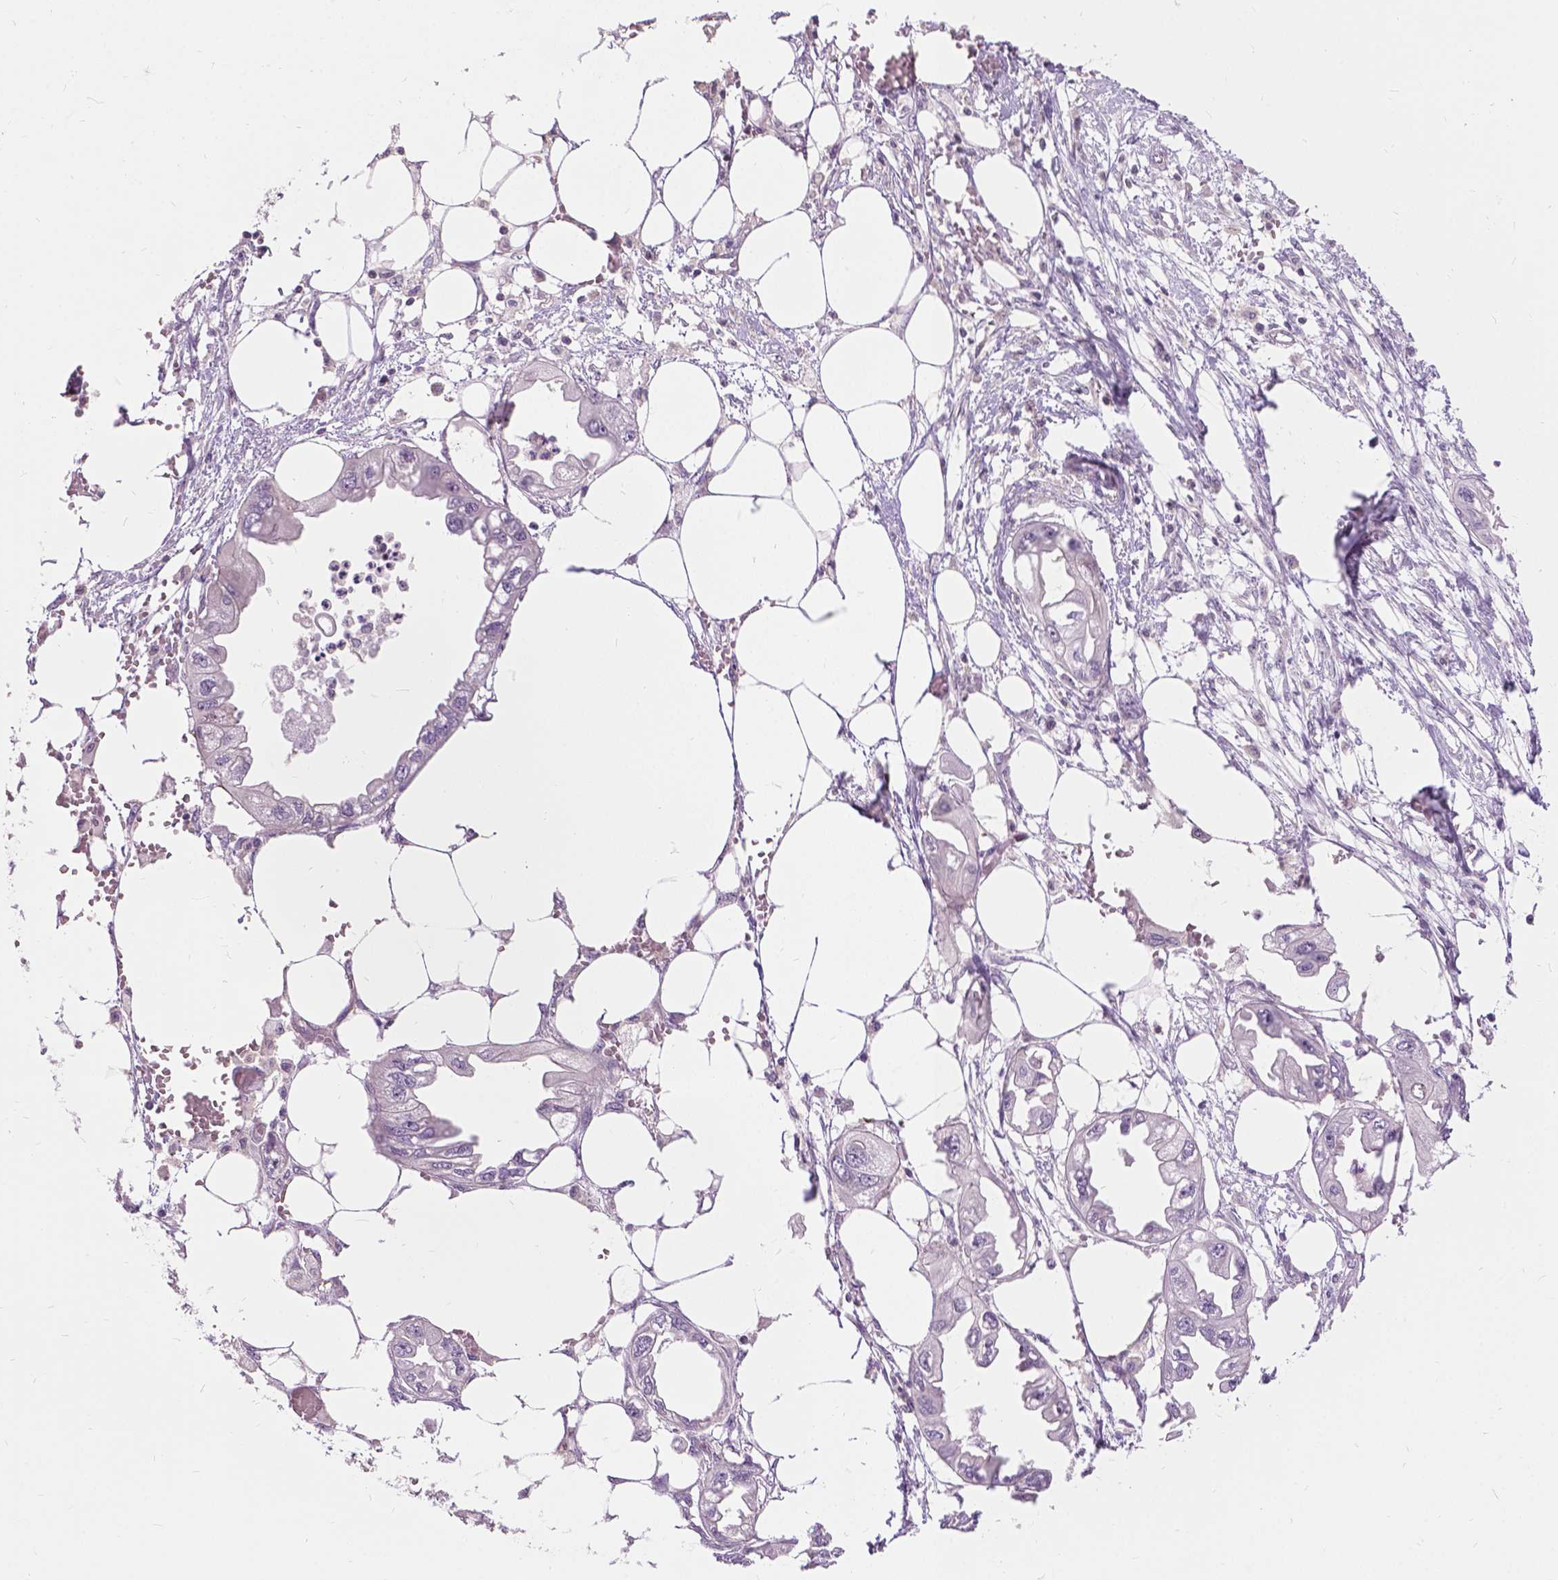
{"staining": {"intensity": "negative", "quantity": "none", "location": "none"}, "tissue": "endometrial cancer", "cell_type": "Tumor cells", "image_type": "cancer", "snomed": [{"axis": "morphology", "description": "Adenocarcinoma, NOS"}, {"axis": "morphology", "description": "Adenocarcinoma, metastatic, NOS"}, {"axis": "topography", "description": "Adipose tissue"}, {"axis": "topography", "description": "Endometrium"}], "caption": "Human endometrial adenocarcinoma stained for a protein using immunohistochemistry (IHC) exhibits no positivity in tumor cells.", "gene": "JAK3", "patient": {"sex": "female", "age": 67}}